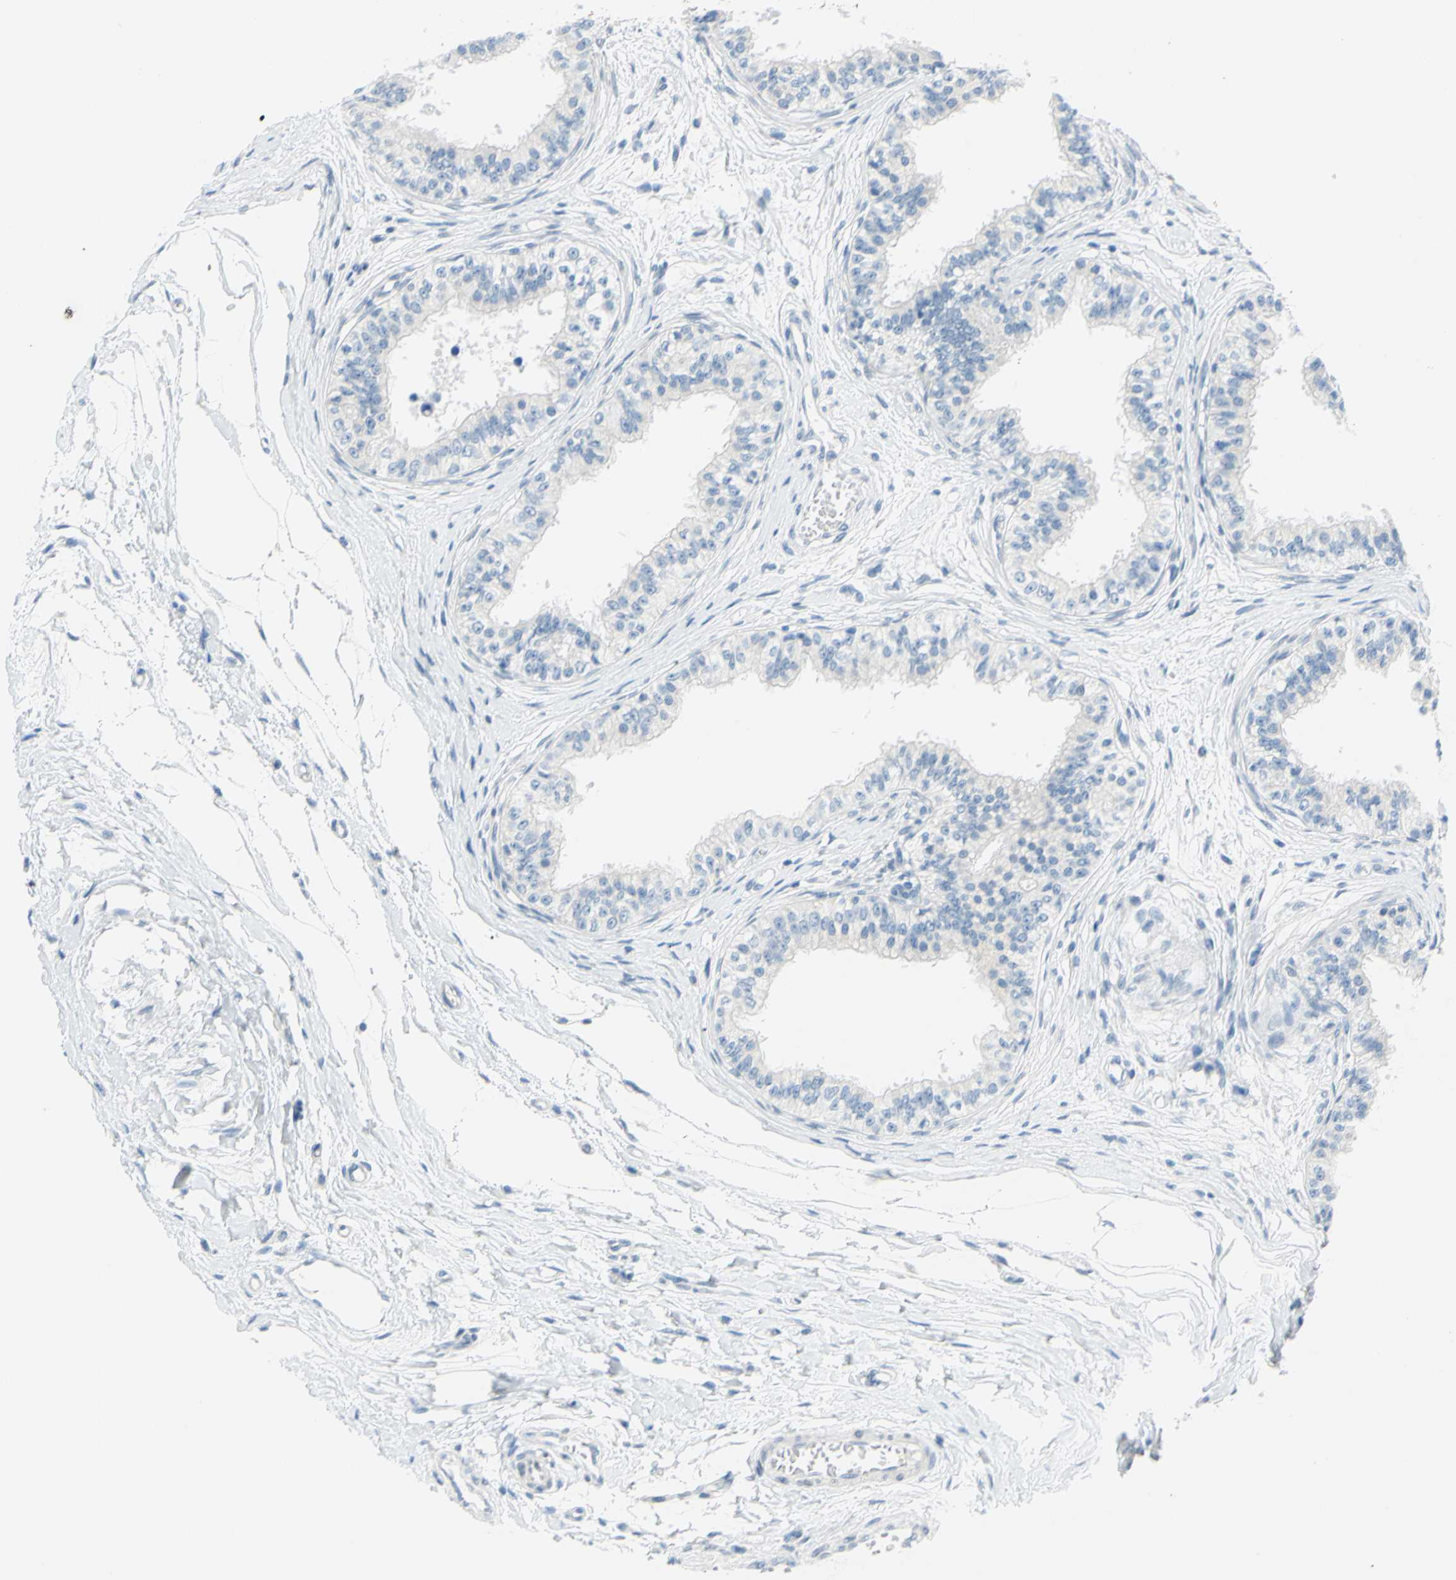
{"staining": {"intensity": "negative", "quantity": "none", "location": "none"}, "tissue": "epididymis", "cell_type": "Glandular cells", "image_type": "normal", "snomed": [{"axis": "morphology", "description": "Normal tissue, NOS"}, {"axis": "morphology", "description": "Adenocarcinoma, metastatic, NOS"}, {"axis": "topography", "description": "Testis"}, {"axis": "topography", "description": "Epididymis"}], "caption": "DAB immunohistochemical staining of normal human epididymis displays no significant staining in glandular cells. The staining was performed using DAB (3,3'-diaminobenzidine) to visualize the protein expression in brown, while the nuclei were stained in blue with hematoxylin (Magnification: 20x).", "gene": "DCT", "patient": {"sex": "male", "age": 26}}